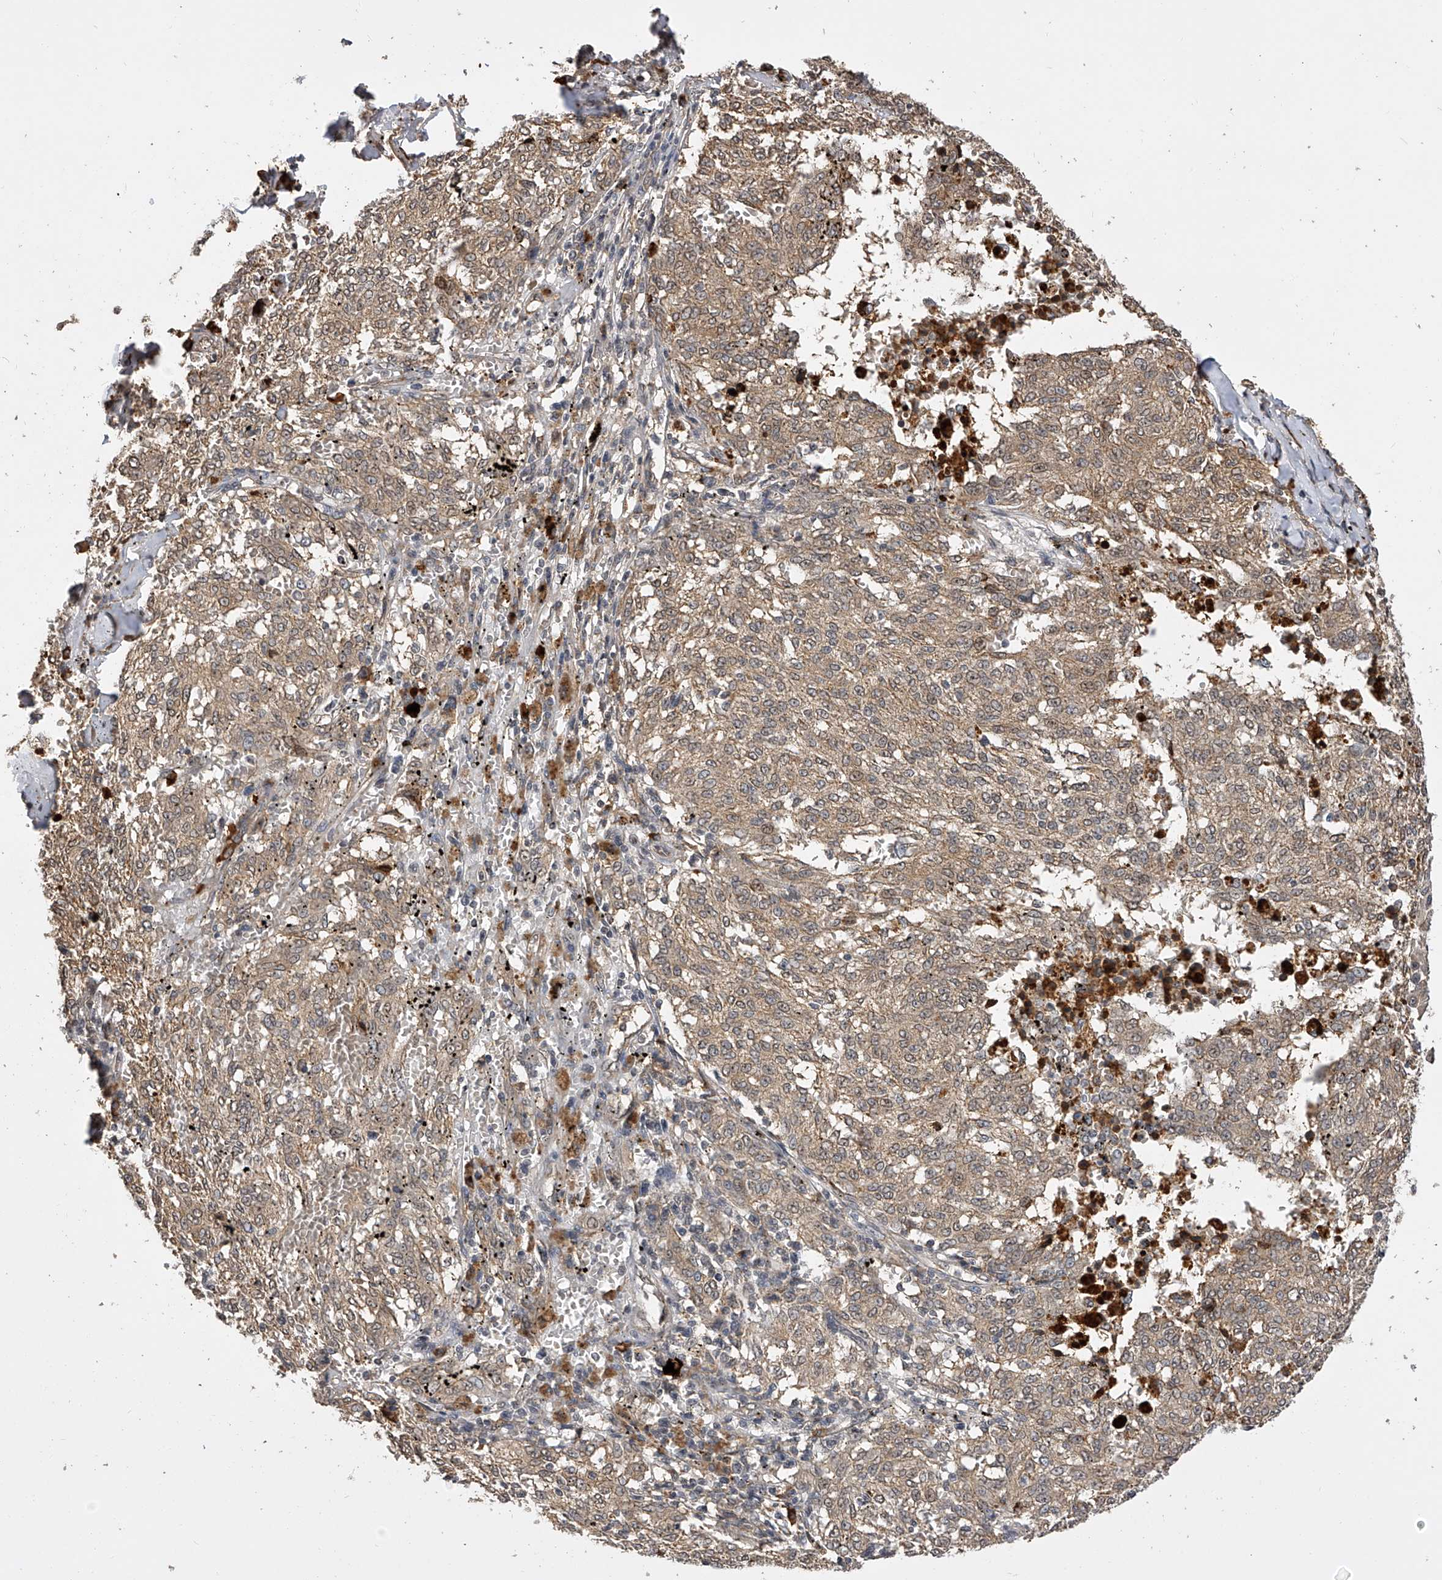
{"staining": {"intensity": "weak", "quantity": ">75%", "location": "cytoplasmic/membranous"}, "tissue": "melanoma", "cell_type": "Tumor cells", "image_type": "cancer", "snomed": [{"axis": "morphology", "description": "Malignant melanoma, NOS"}, {"axis": "topography", "description": "Skin"}], "caption": "Malignant melanoma tissue reveals weak cytoplasmic/membranous positivity in approximately >75% of tumor cells", "gene": "CFAP410", "patient": {"sex": "female", "age": 72}}